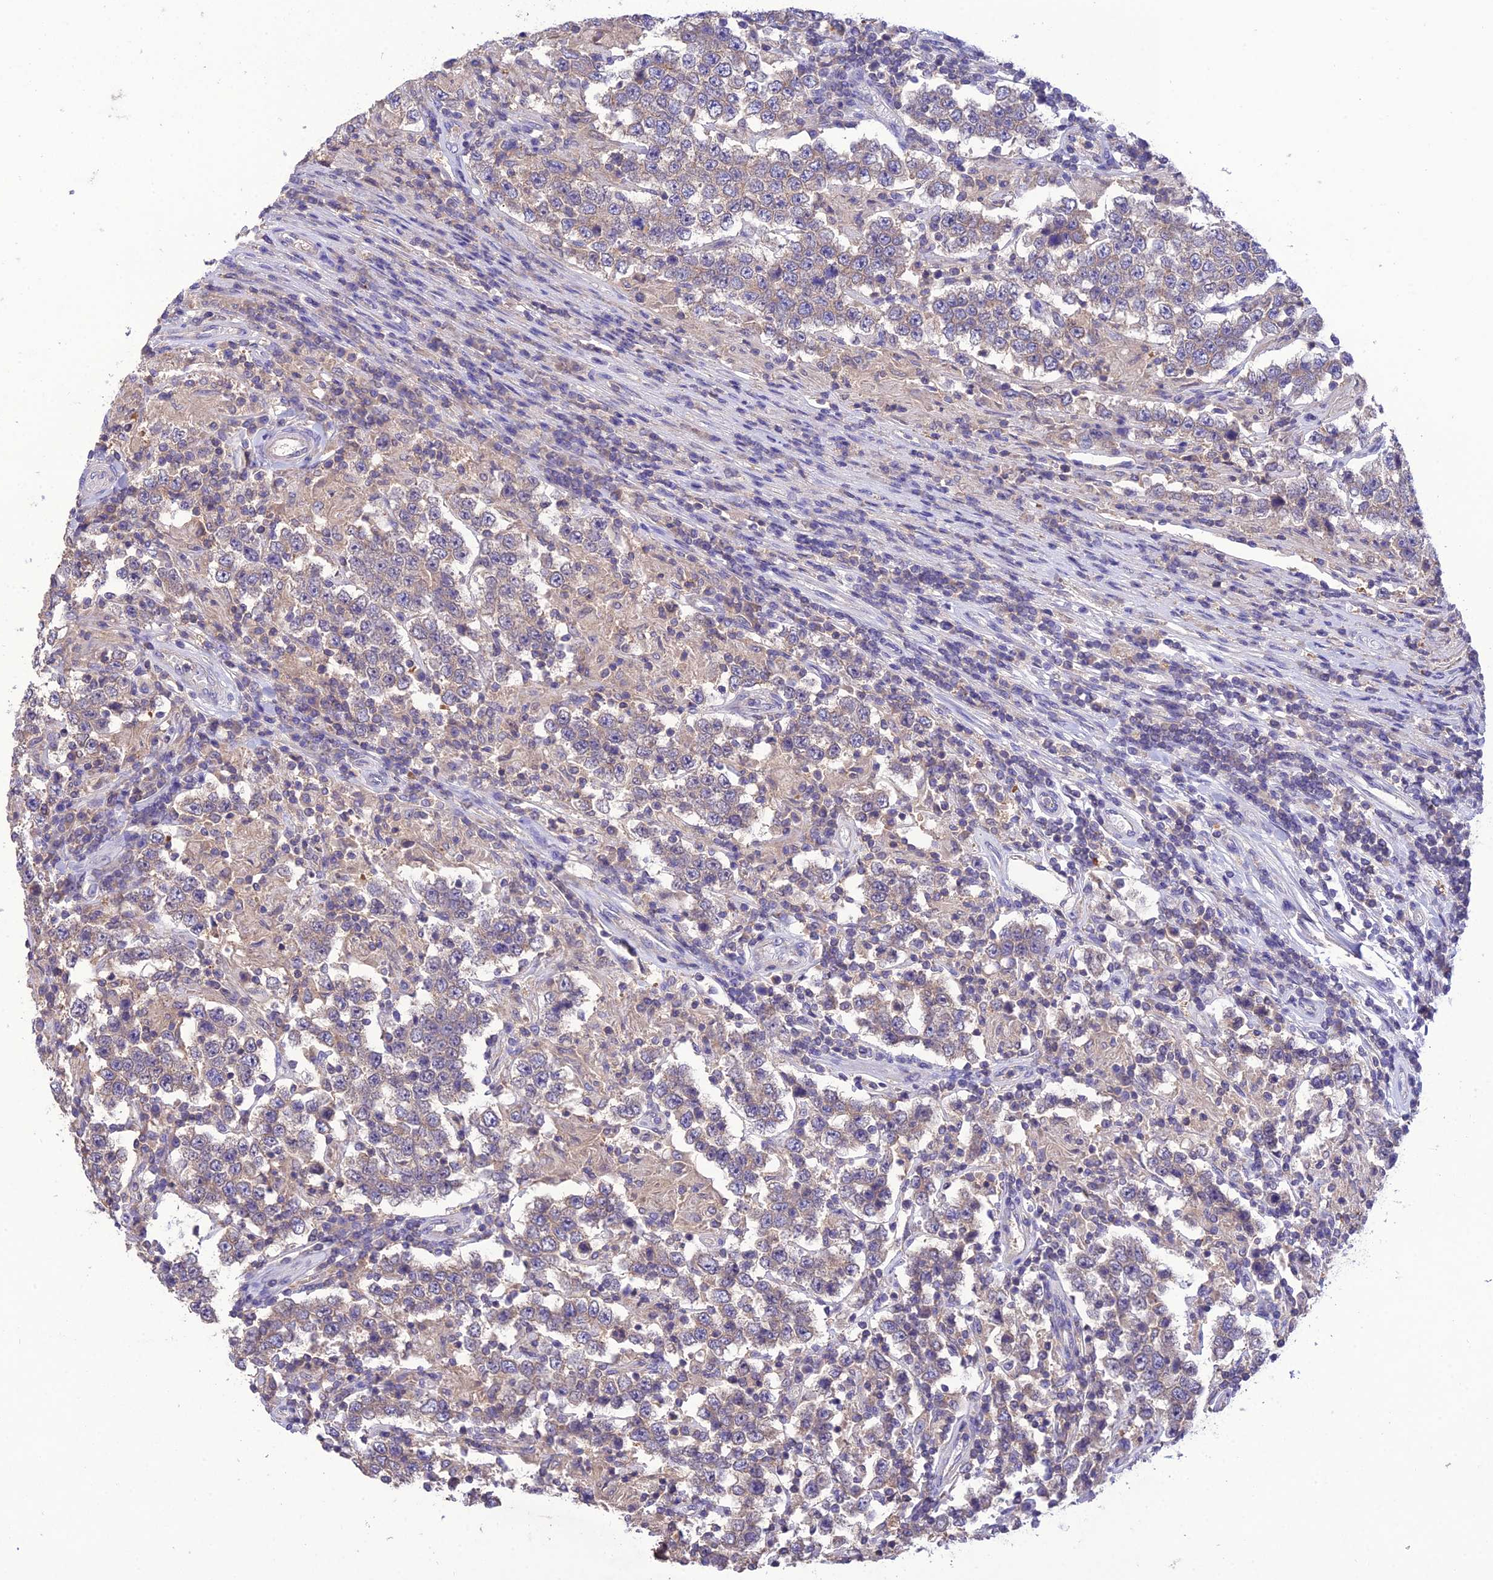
{"staining": {"intensity": "moderate", "quantity": "<25%", "location": "cytoplasmic/membranous"}, "tissue": "testis cancer", "cell_type": "Tumor cells", "image_type": "cancer", "snomed": [{"axis": "morphology", "description": "Normal tissue, NOS"}, {"axis": "morphology", "description": "Urothelial carcinoma, High grade"}, {"axis": "morphology", "description": "Seminoma, NOS"}, {"axis": "morphology", "description": "Carcinoma, Embryonal, NOS"}, {"axis": "topography", "description": "Urinary bladder"}, {"axis": "topography", "description": "Testis"}], "caption": "Testis cancer was stained to show a protein in brown. There is low levels of moderate cytoplasmic/membranous expression in about <25% of tumor cells.", "gene": "SNX24", "patient": {"sex": "male", "age": 41}}